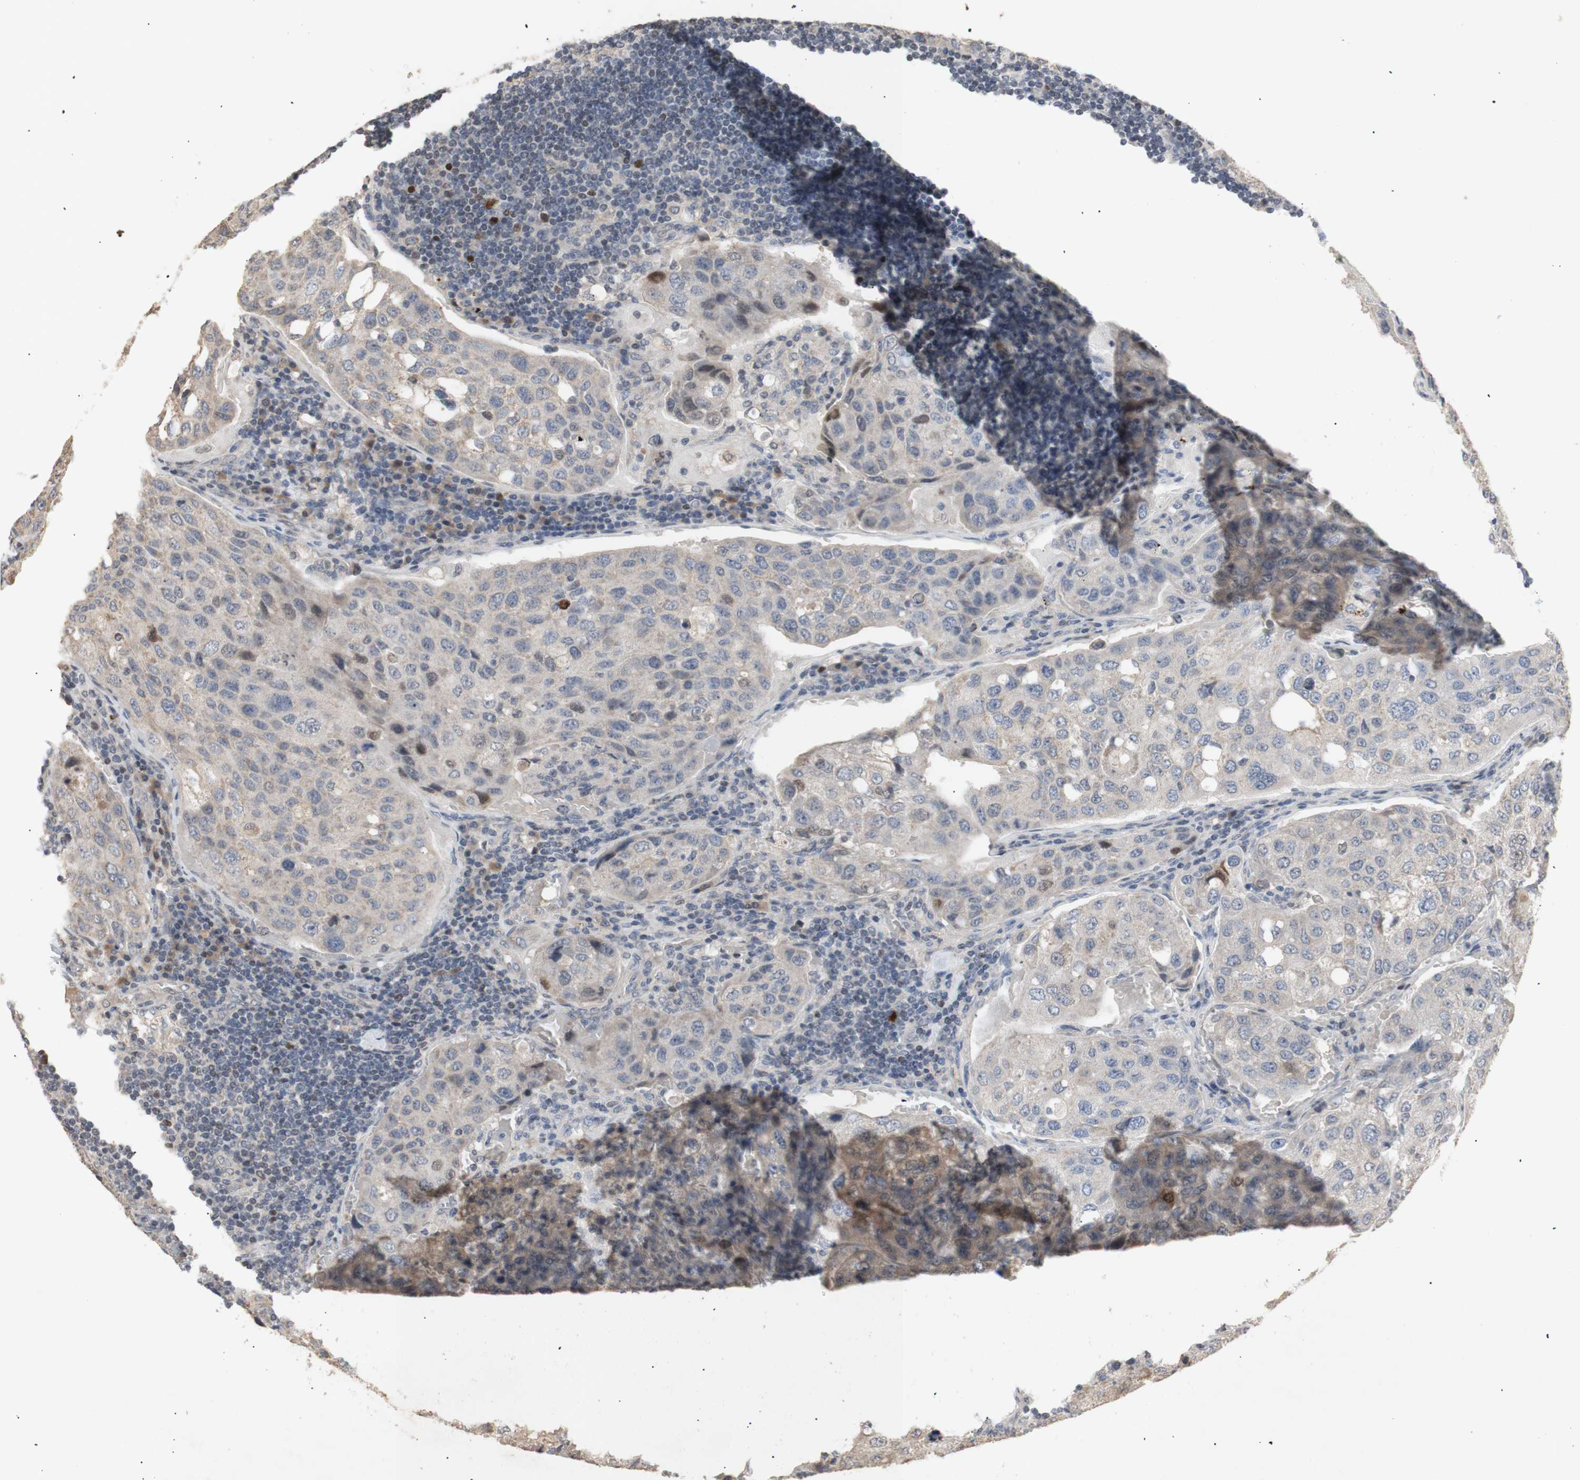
{"staining": {"intensity": "negative", "quantity": "none", "location": "none"}, "tissue": "urothelial cancer", "cell_type": "Tumor cells", "image_type": "cancer", "snomed": [{"axis": "morphology", "description": "Urothelial carcinoma, High grade"}, {"axis": "topography", "description": "Lymph node"}, {"axis": "topography", "description": "Urinary bladder"}], "caption": "Immunohistochemistry (IHC) histopathology image of human high-grade urothelial carcinoma stained for a protein (brown), which demonstrates no expression in tumor cells.", "gene": "FOSB", "patient": {"sex": "male", "age": 51}}